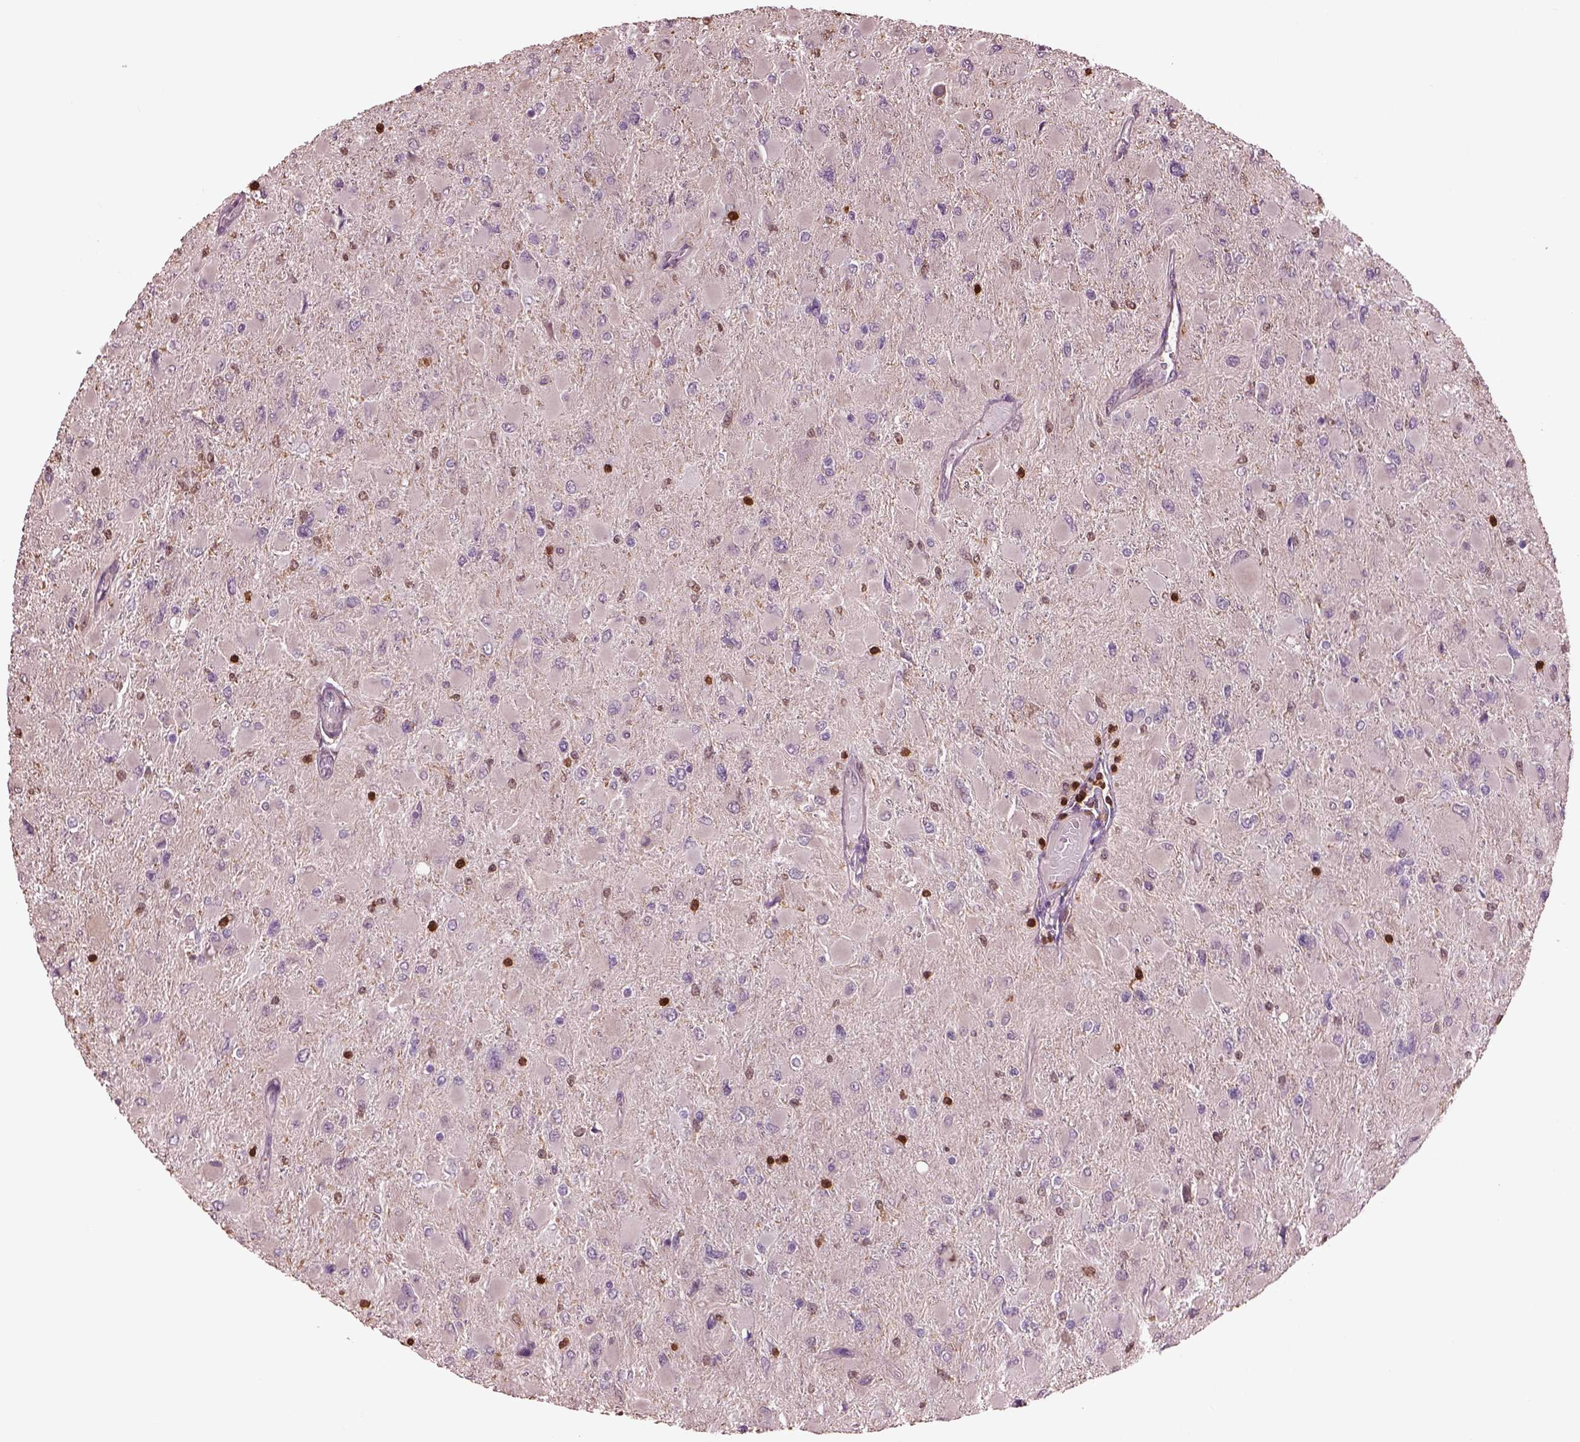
{"staining": {"intensity": "negative", "quantity": "none", "location": "none"}, "tissue": "glioma", "cell_type": "Tumor cells", "image_type": "cancer", "snomed": [{"axis": "morphology", "description": "Glioma, malignant, High grade"}, {"axis": "topography", "description": "Cerebral cortex"}], "caption": "Malignant glioma (high-grade) was stained to show a protein in brown. There is no significant positivity in tumor cells.", "gene": "IL31RA", "patient": {"sex": "female", "age": 36}}